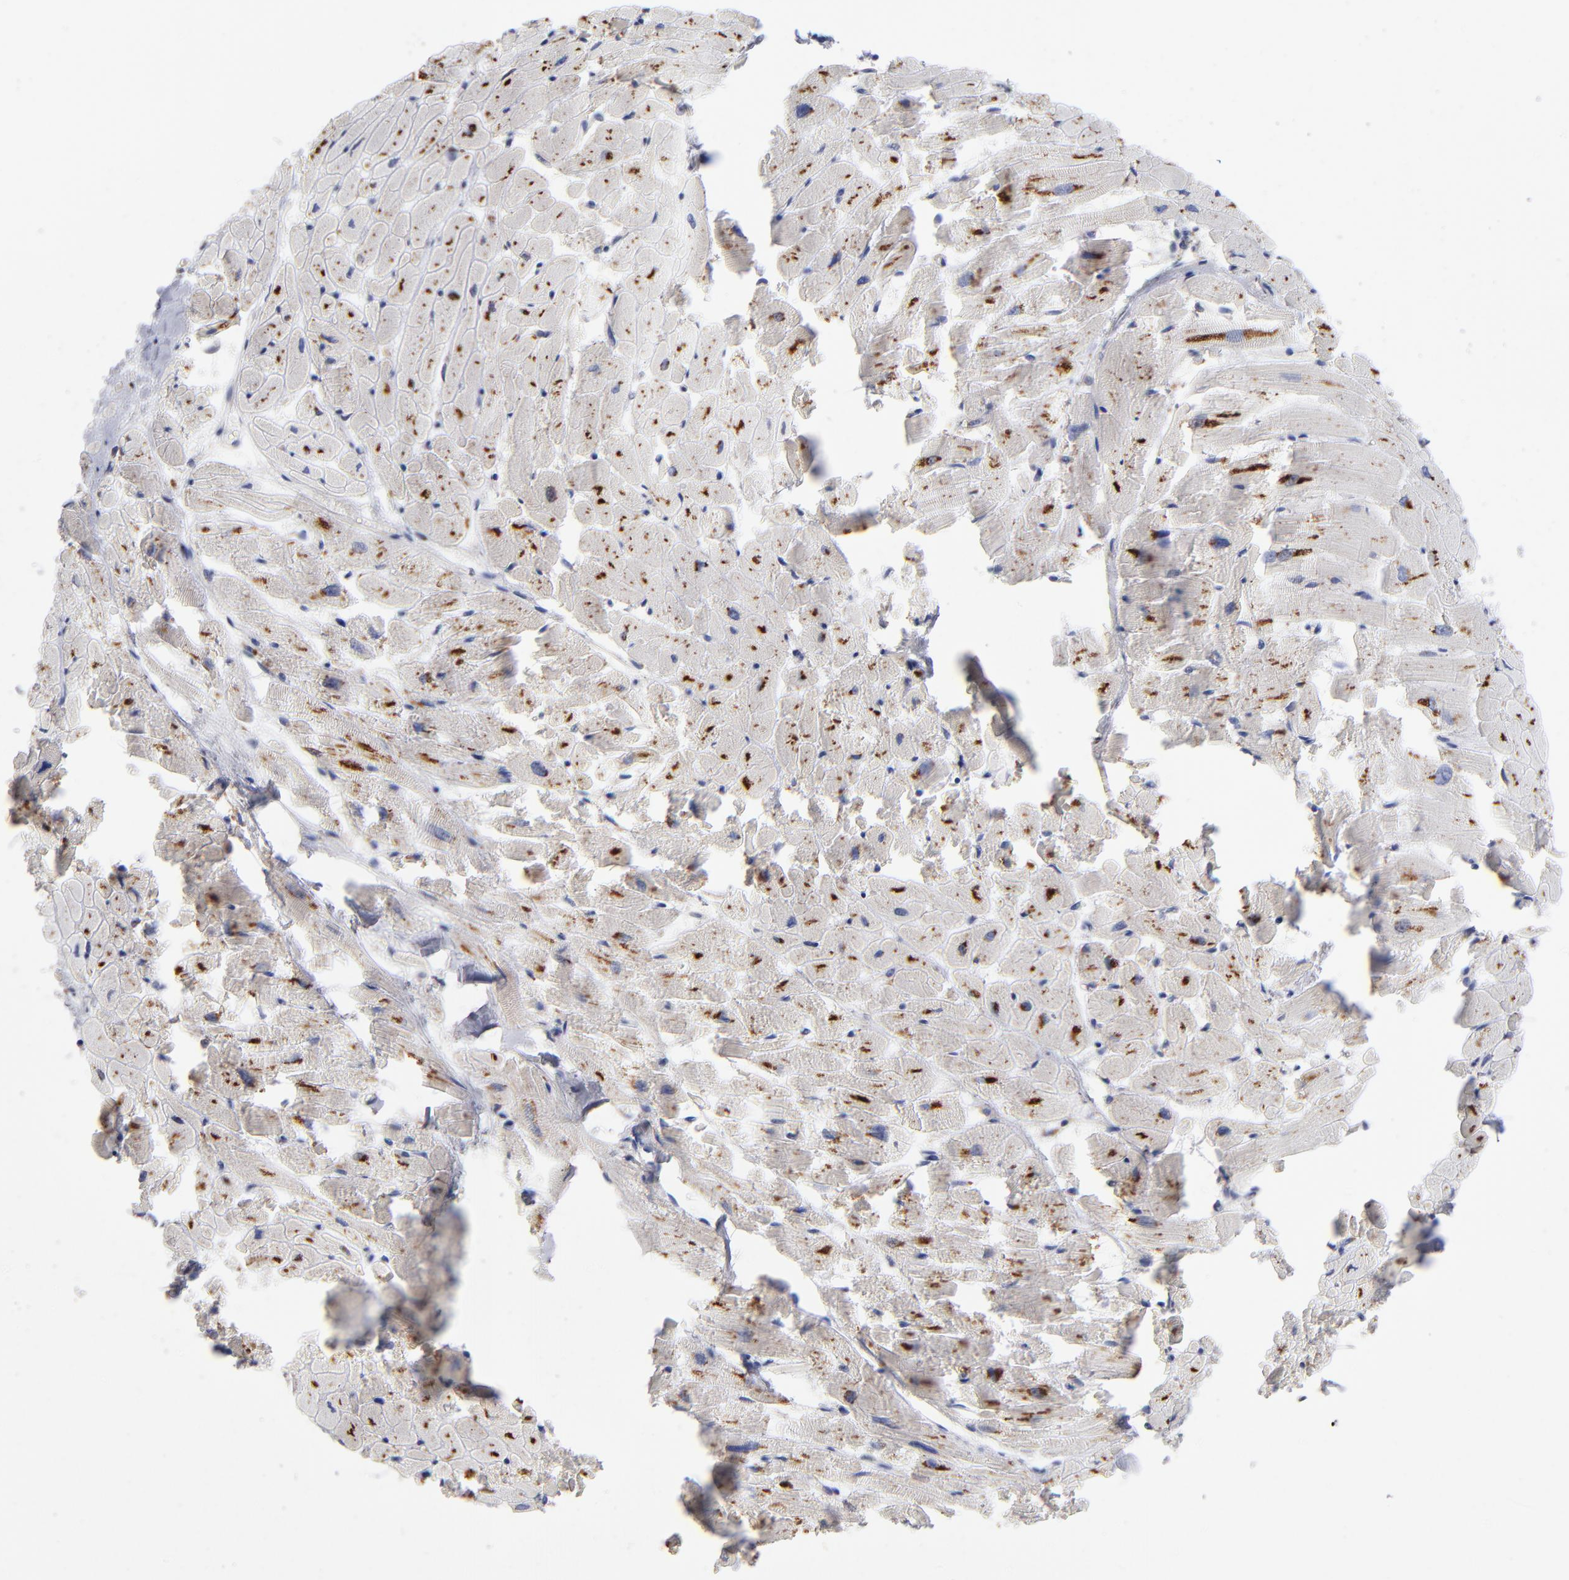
{"staining": {"intensity": "moderate", "quantity": ">75%", "location": "cytoplasmic/membranous"}, "tissue": "heart muscle", "cell_type": "Cardiomyocytes", "image_type": "normal", "snomed": [{"axis": "morphology", "description": "Normal tissue, NOS"}, {"axis": "topography", "description": "Heart"}], "caption": "DAB (3,3'-diaminobenzidine) immunohistochemical staining of normal heart muscle reveals moderate cytoplasmic/membranous protein expression in approximately >75% of cardiomyocytes.", "gene": "RRAGA", "patient": {"sex": "female", "age": 19}}